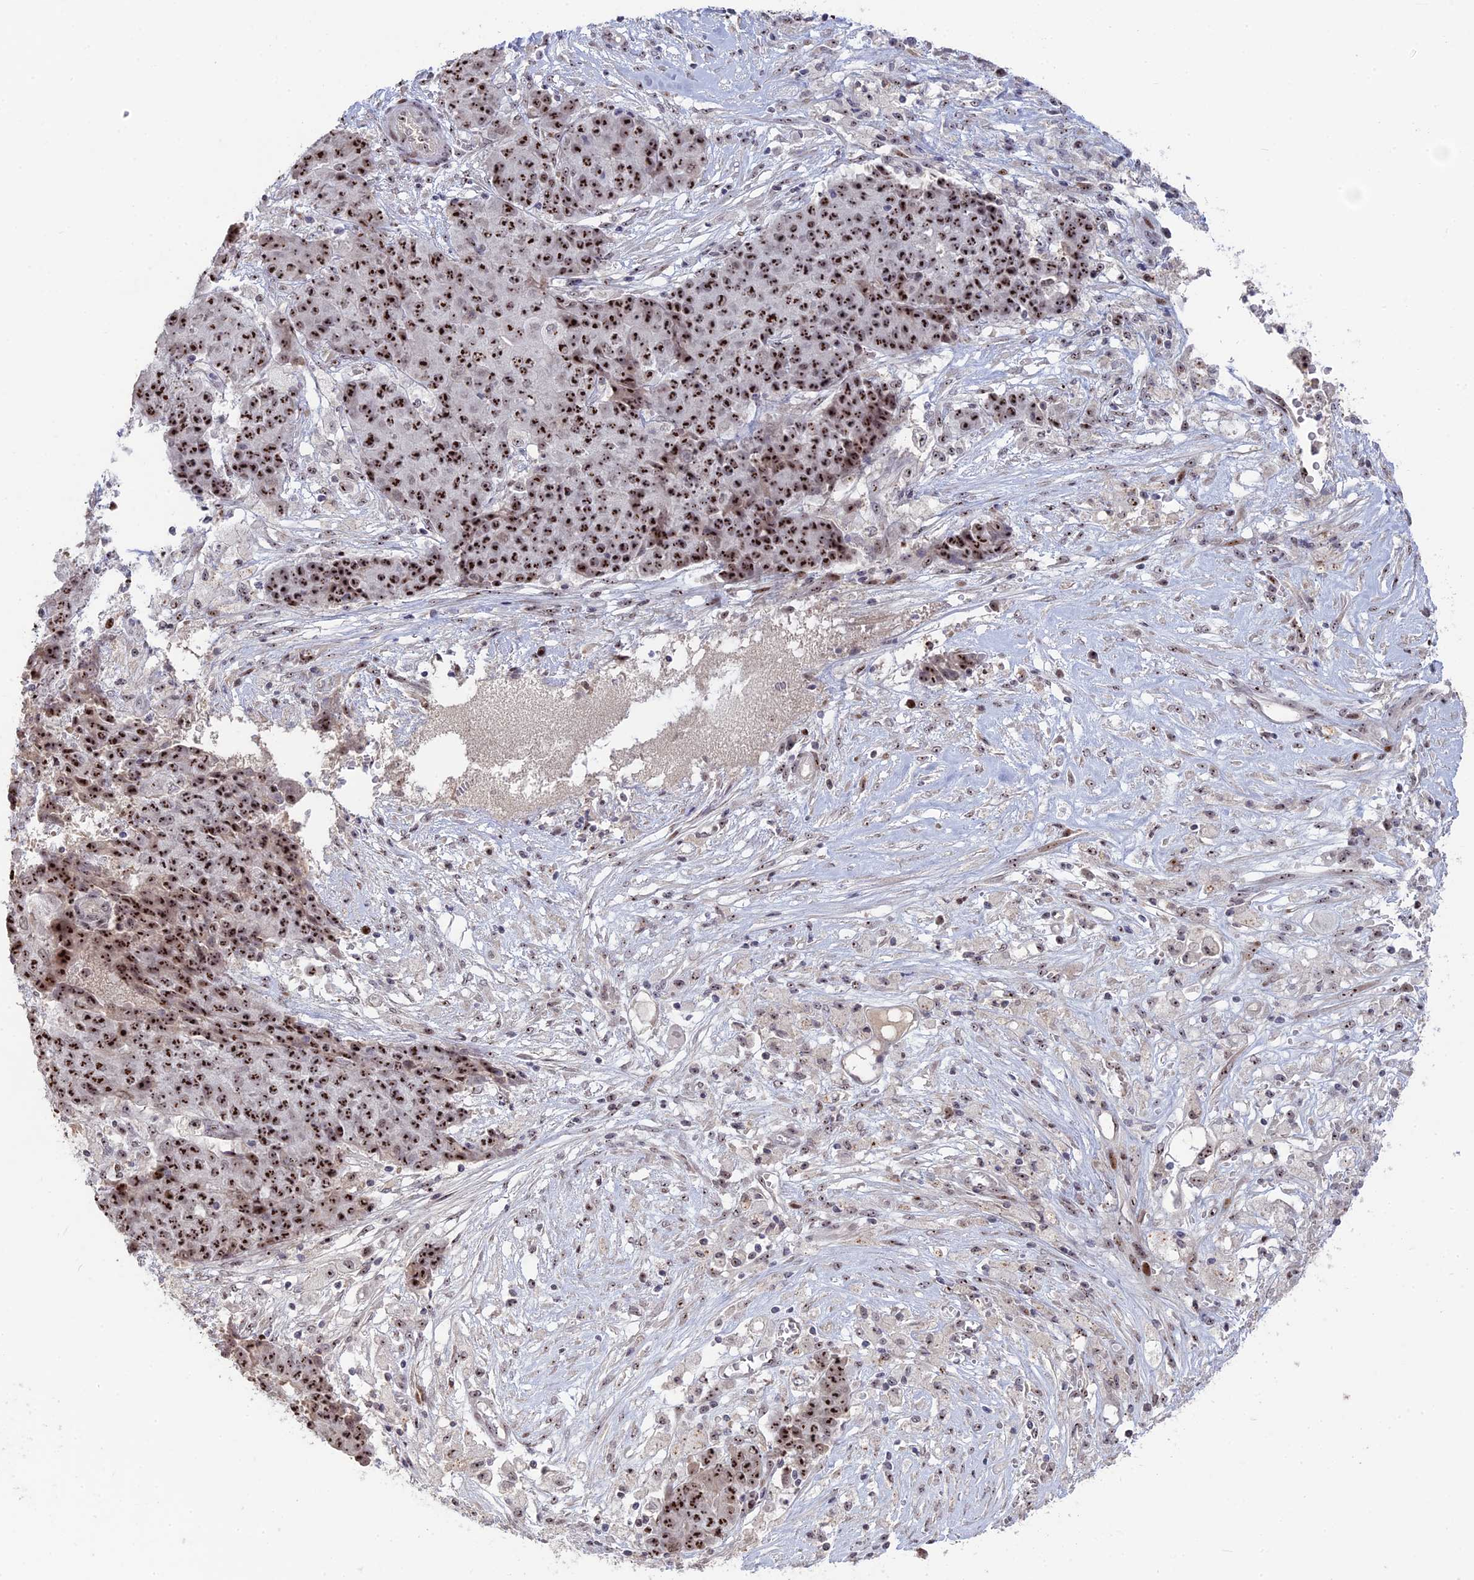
{"staining": {"intensity": "strong", "quantity": ">75%", "location": "nuclear"}, "tissue": "ovarian cancer", "cell_type": "Tumor cells", "image_type": "cancer", "snomed": [{"axis": "morphology", "description": "Carcinoma, endometroid"}, {"axis": "topography", "description": "Ovary"}], "caption": "High-magnification brightfield microscopy of ovarian cancer (endometroid carcinoma) stained with DAB (brown) and counterstained with hematoxylin (blue). tumor cells exhibit strong nuclear expression is seen in about>75% of cells.", "gene": "FAM131A", "patient": {"sex": "female", "age": 42}}